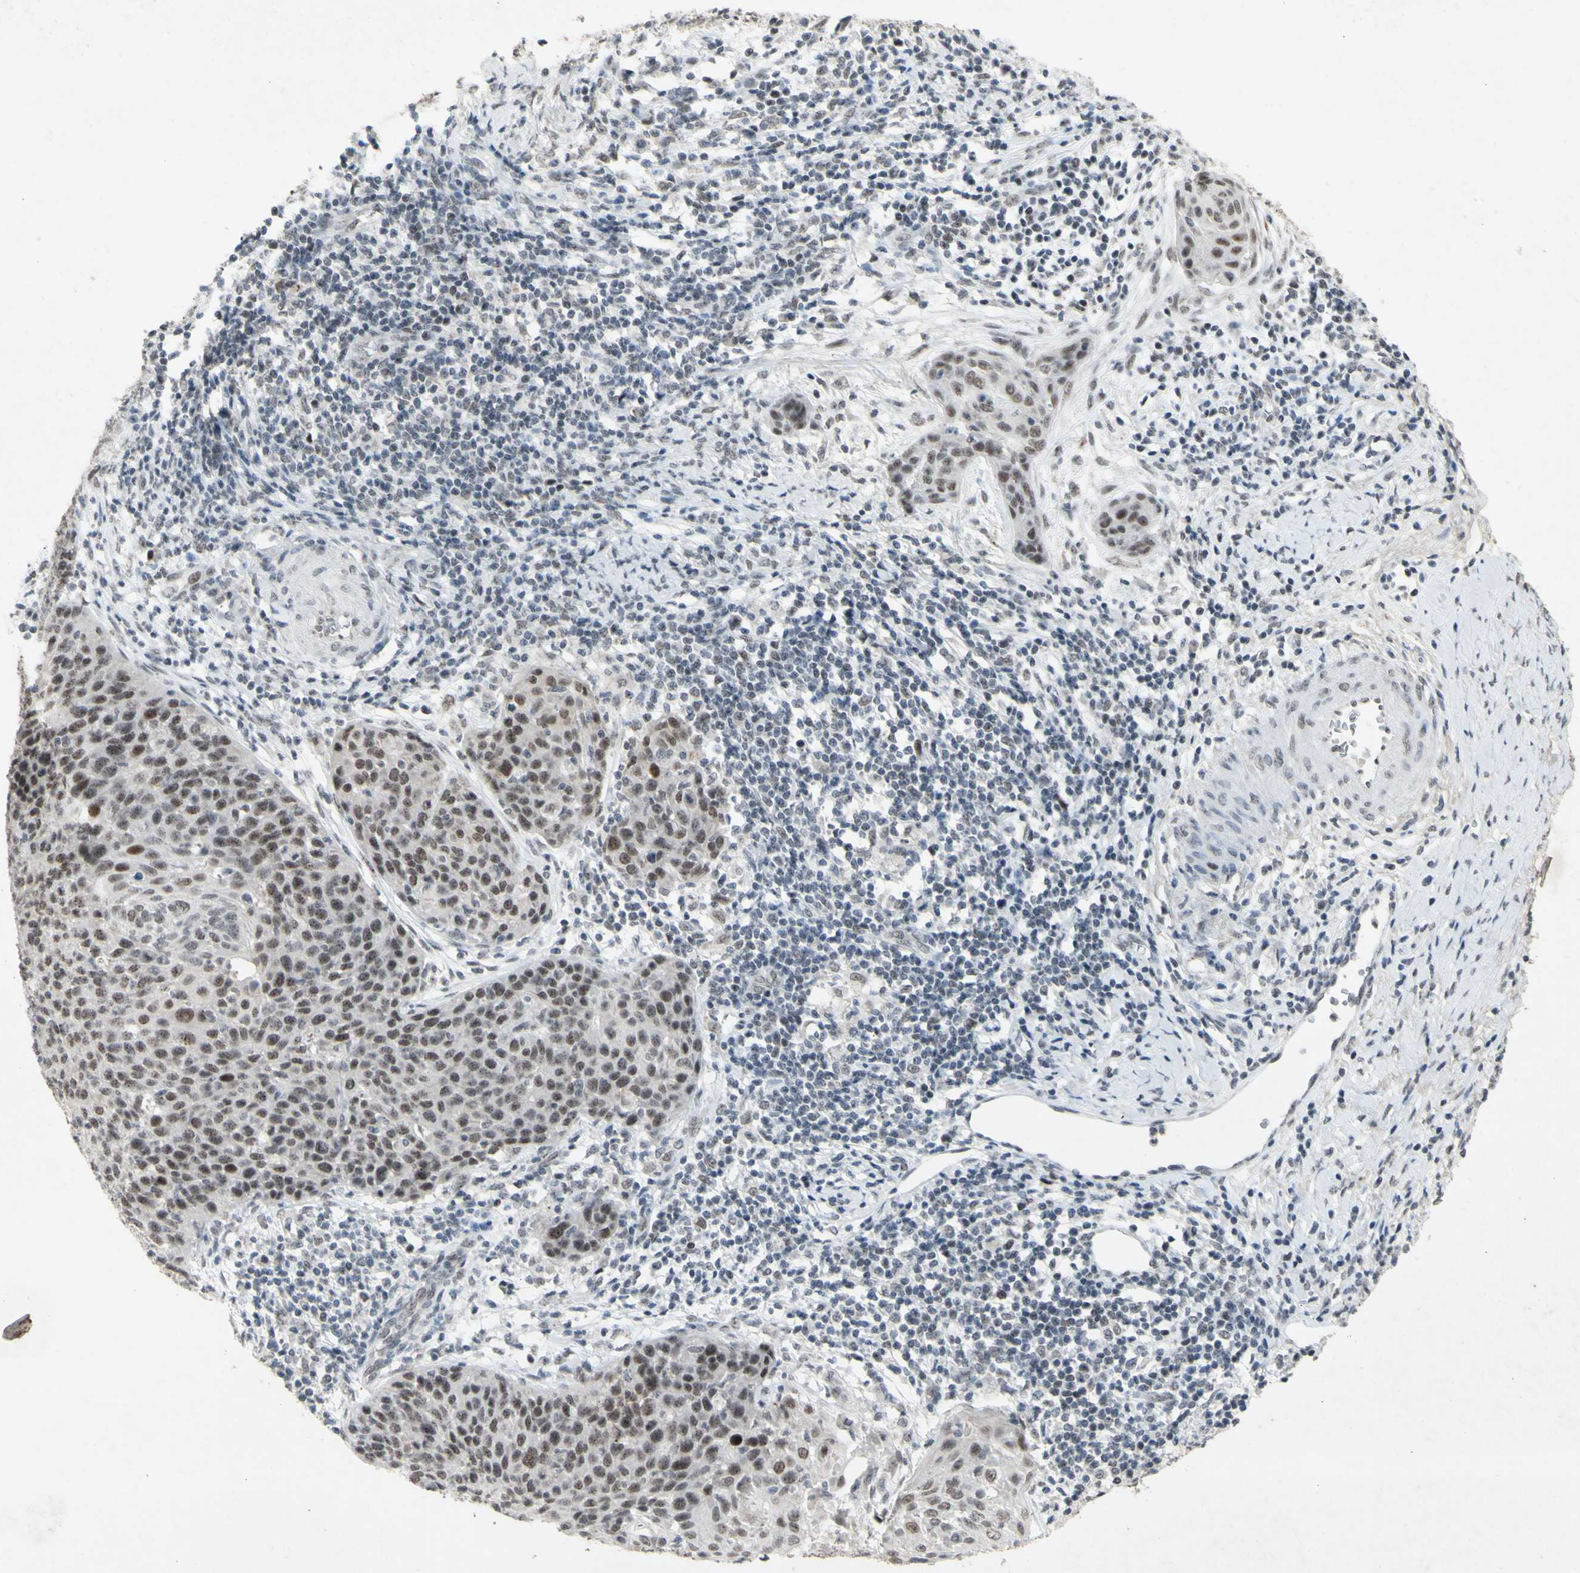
{"staining": {"intensity": "moderate", "quantity": ">75%", "location": "nuclear"}, "tissue": "cervical cancer", "cell_type": "Tumor cells", "image_type": "cancer", "snomed": [{"axis": "morphology", "description": "Squamous cell carcinoma, NOS"}, {"axis": "topography", "description": "Cervix"}], "caption": "Moderate nuclear protein expression is seen in approximately >75% of tumor cells in cervical cancer (squamous cell carcinoma).", "gene": "CENPB", "patient": {"sex": "female", "age": 38}}